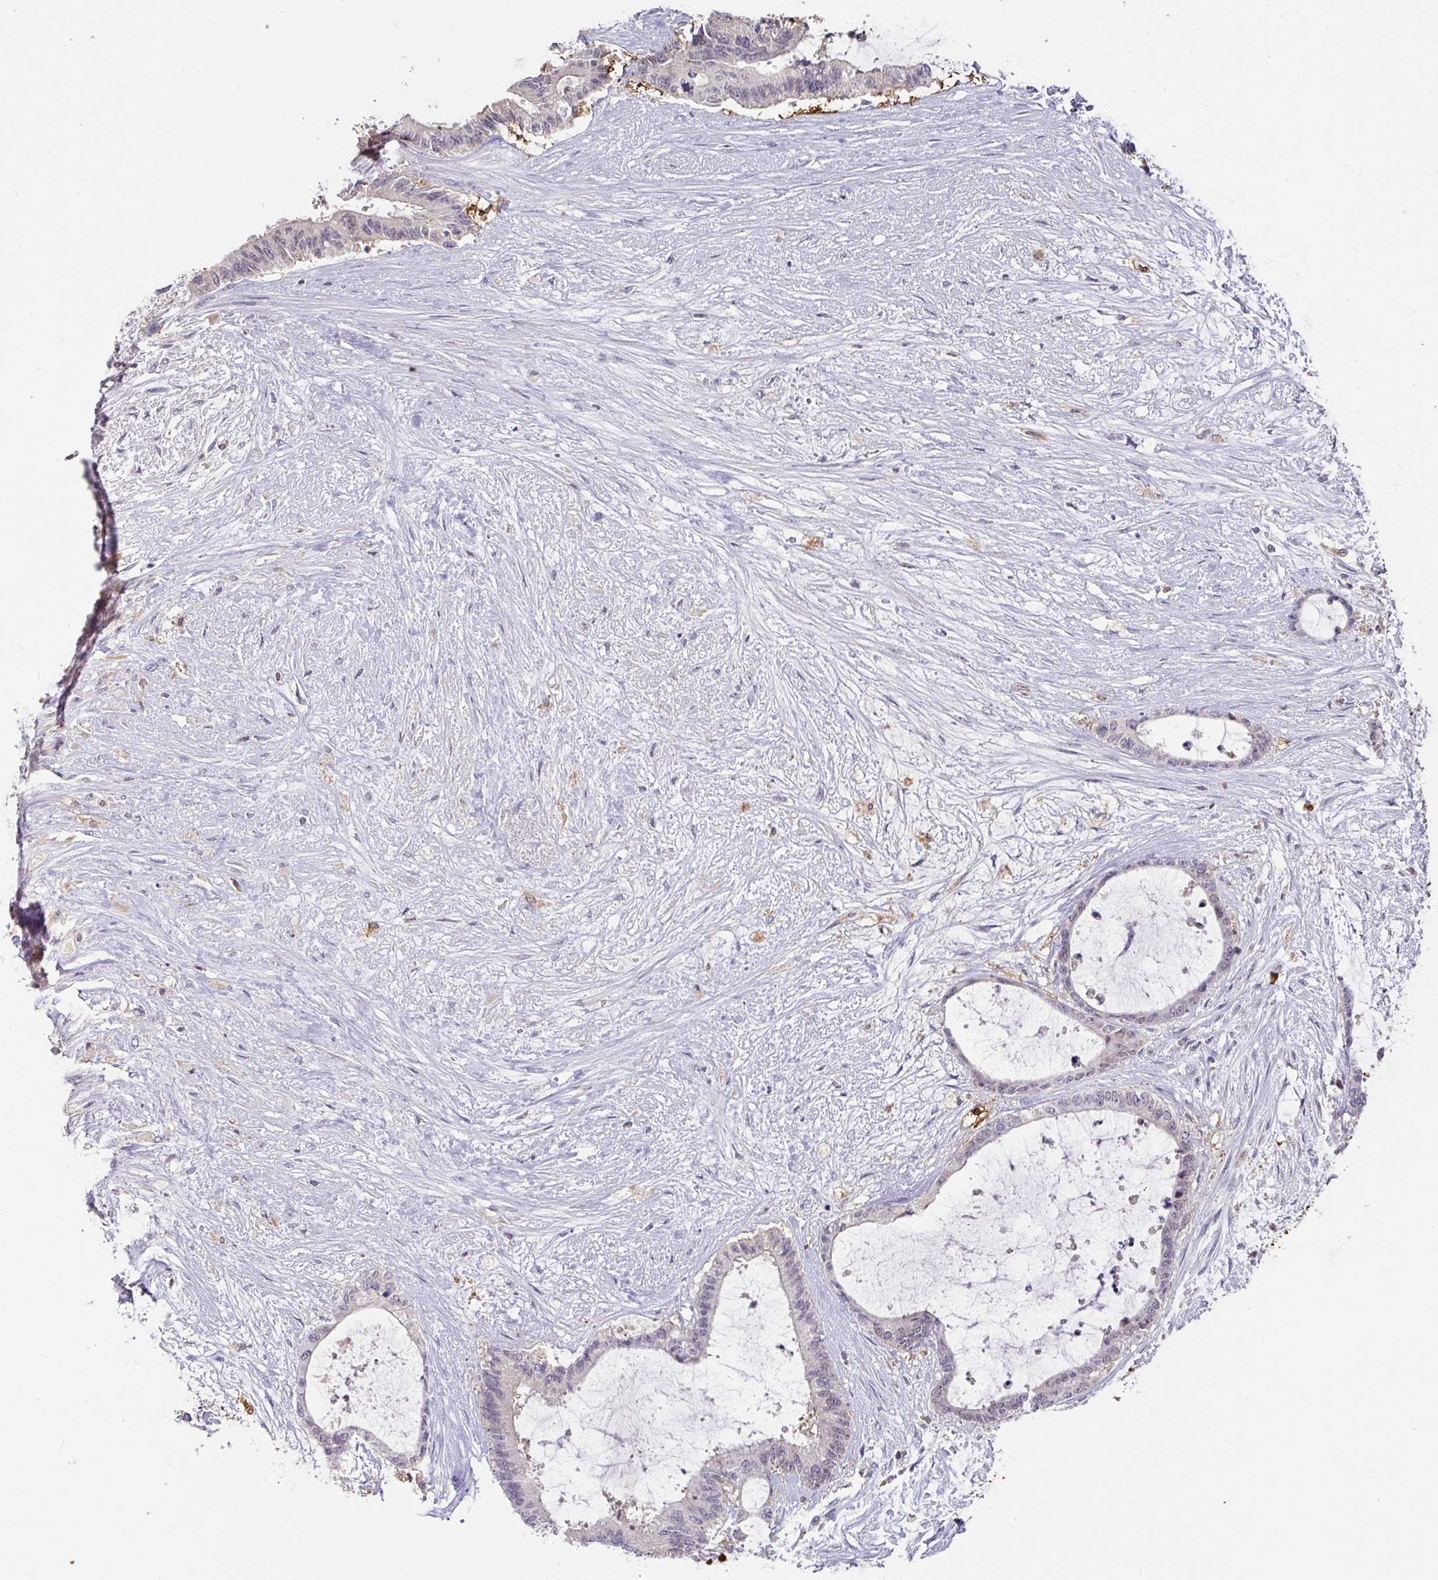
{"staining": {"intensity": "negative", "quantity": "none", "location": "none"}, "tissue": "liver cancer", "cell_type": "Tumor cells", "image_type": "cancer", "snomed": [{"axis": "morphology", "description": "Normal tissue, NOS"}, {"axis": "morphology", "description": "Cholangiocarcinoma"}, {"axis": "topography", "description": "Liver"}, {"axis": "topography", "description": "Peripheral nerve tissue"}], "caption": "A photomicrograph of liver cancer stained for a protein exhibits no brown staining in tumor cells.", "gene": "GCNT7", "patient": {"sex": "female", "age": 73}}